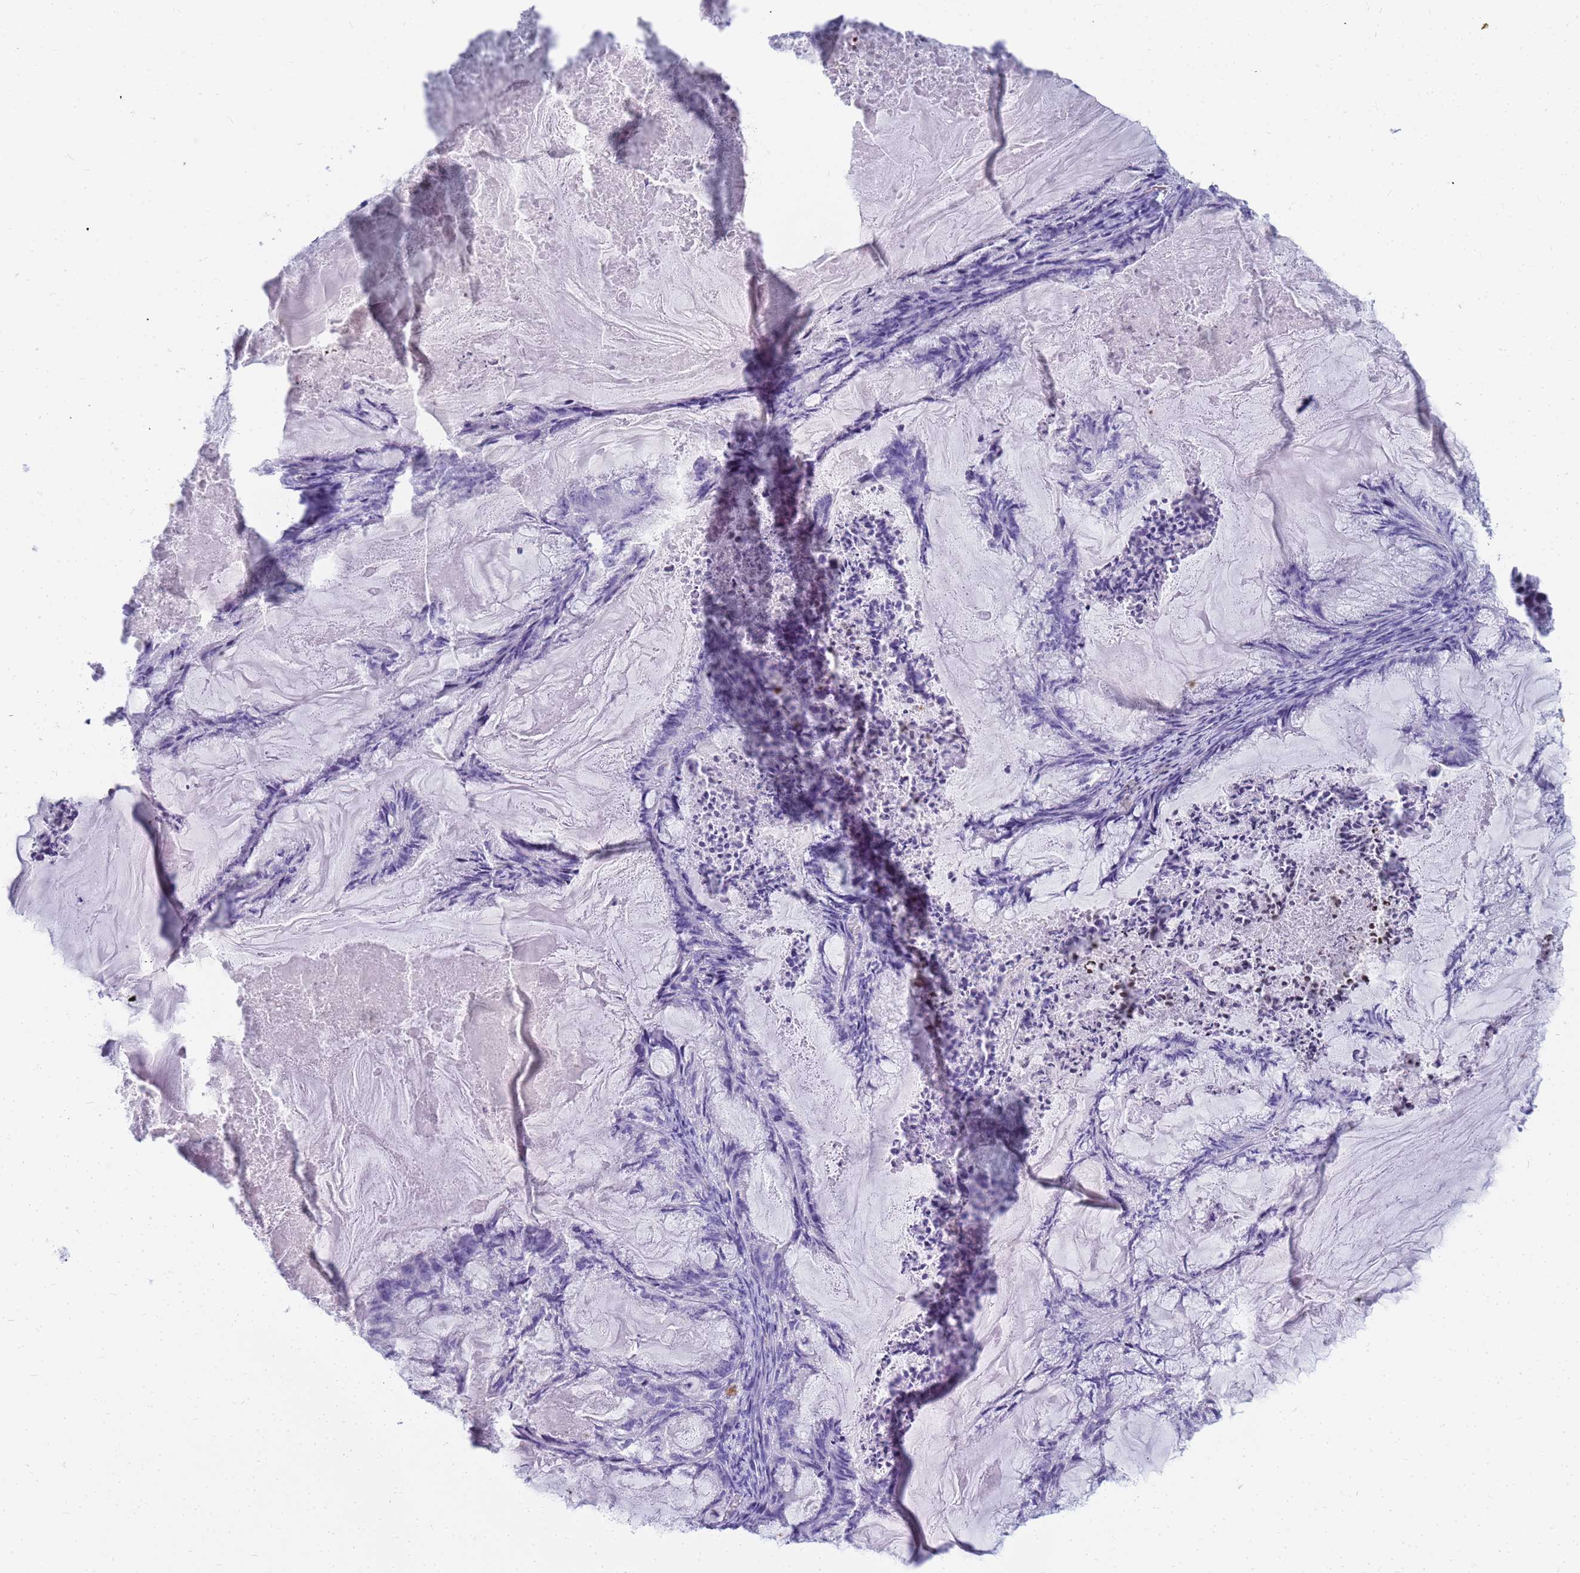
{"staining": {"intensity": "negative", "quantity": "none", "location": "none"}, "tissue": "endometrial cancer", "cell_type": "Tumor cells", "image_type": "cancer", "snomed": [{"axis": "morphology", "description": "Adenocarcinoma, NOS"}, {"axis": "topography", "description": "Endometrium"}], "caption": "An immunohistochemistry (IHC) image of endometrial adenocarcinoma is shown. There is no staining in tumor cells of endometrial adenocarcinoma.", "gene": "RNASE2", "patient": {"sex": "female", "age": 86}}